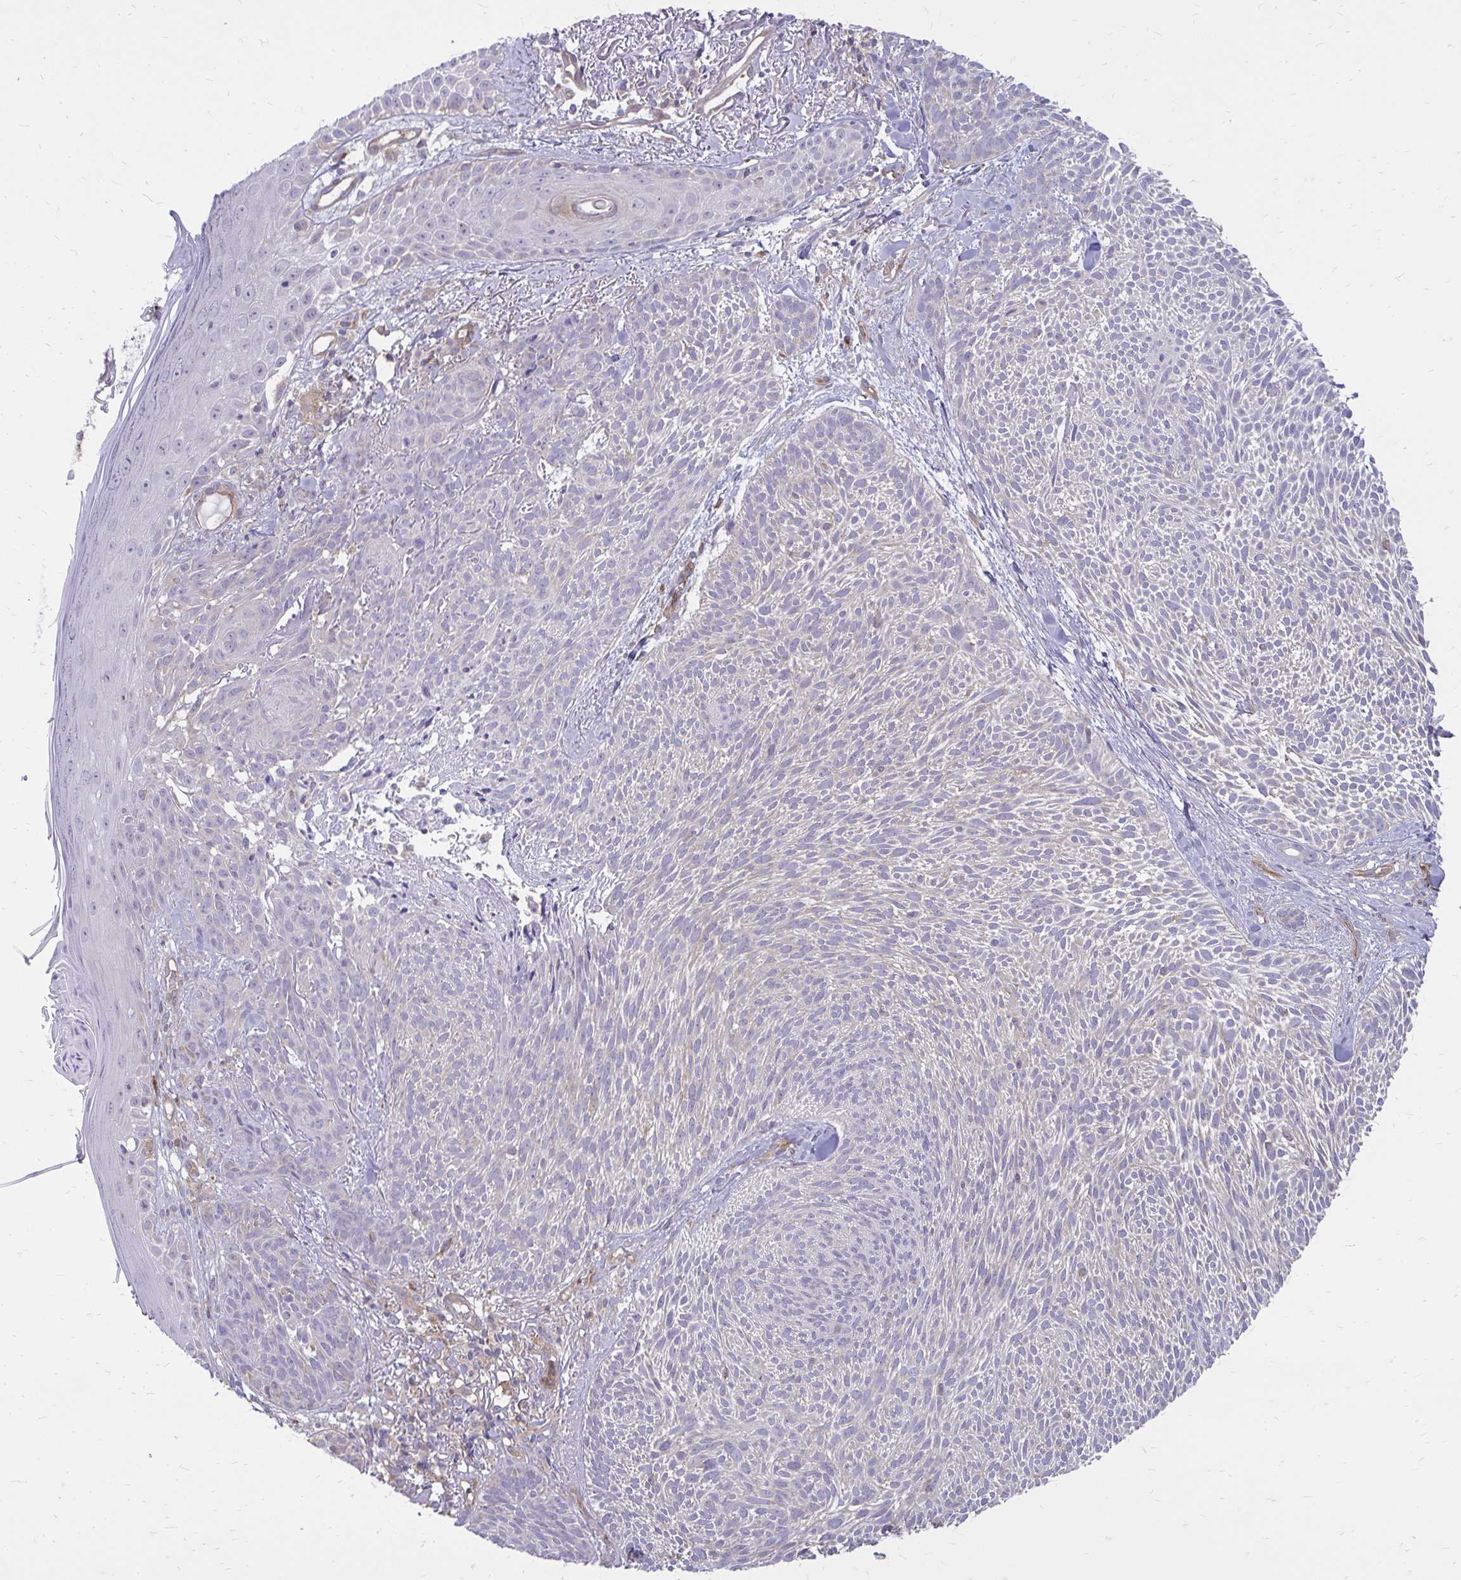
{"staining": {"intensity": "negative", "quantity": "none", "location": "none"}, "tissue": "skin cancer", "cell_type": "Tumor cells", "image_type": "cancer", "snomed": [{"axis": "morphology", "description": "Basal cell carcinoma"}, {"axis": "topography", "description": "Skin"}], "caption": "Tumor cells are negative for protein expression in human skin basal cell carcinoma.", "gene": "ASAP1", "patient": {"sex": "female", "age": 78}}